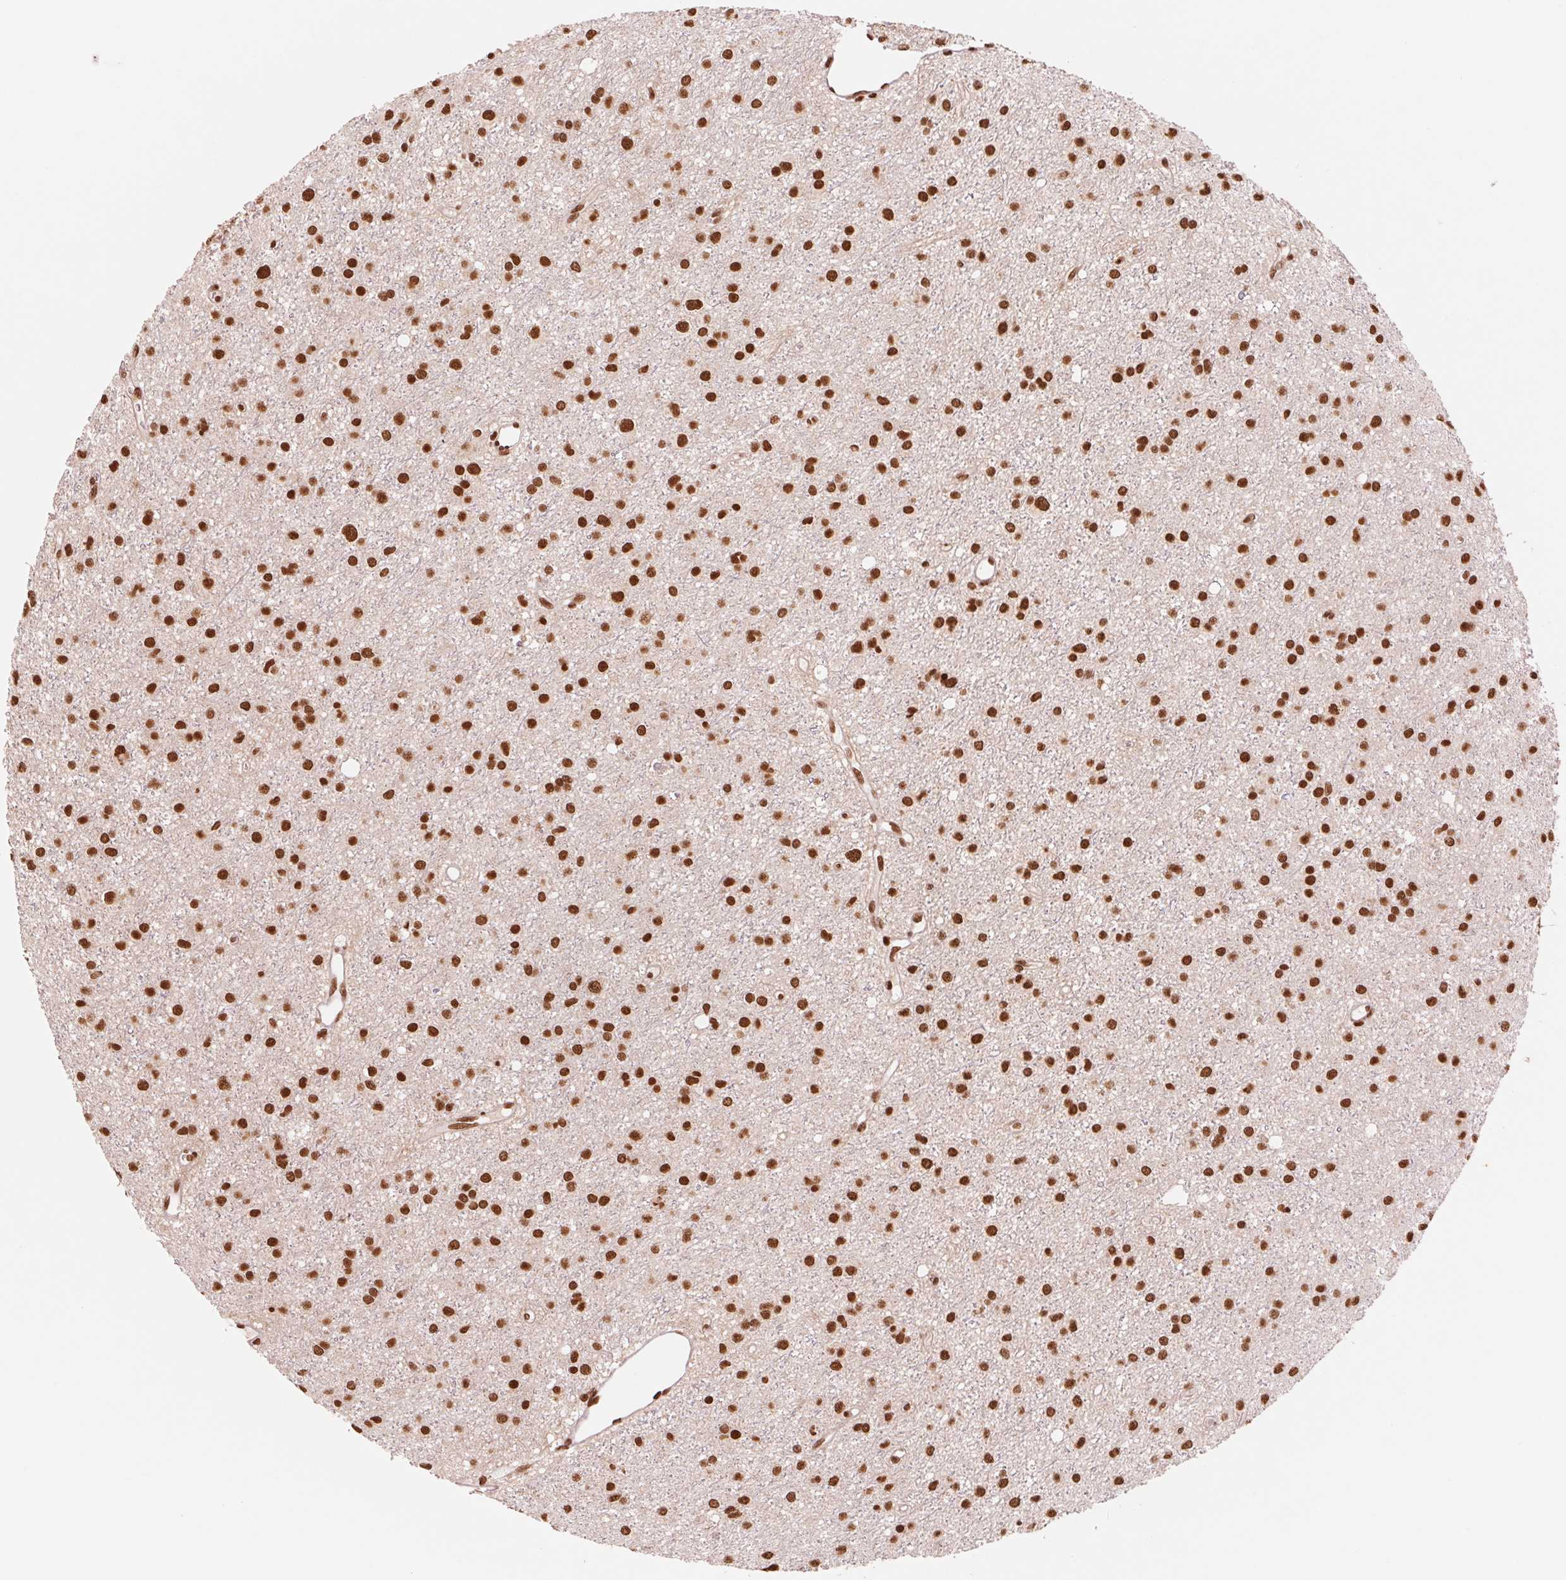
{"staining": {"intensity": "strong", "quantity": ">75%", "location": "nuclear"}, "tissue": "glioma", "cell_type": "Tumor cells", "image_type": "cancer", "snomed": [{"axis": "morphology", "description": "Glioma, malignant, Low grade"}, {"axis": "topography", "description": "Brain"}], "caption": "This image displays immunohistochemistry (IHC) staining of glioma, with high strong nuclear positivity in about >75% of tumor cells.", "gene": "TTLL9", "patient": {"sex": "male", "age": 27}}